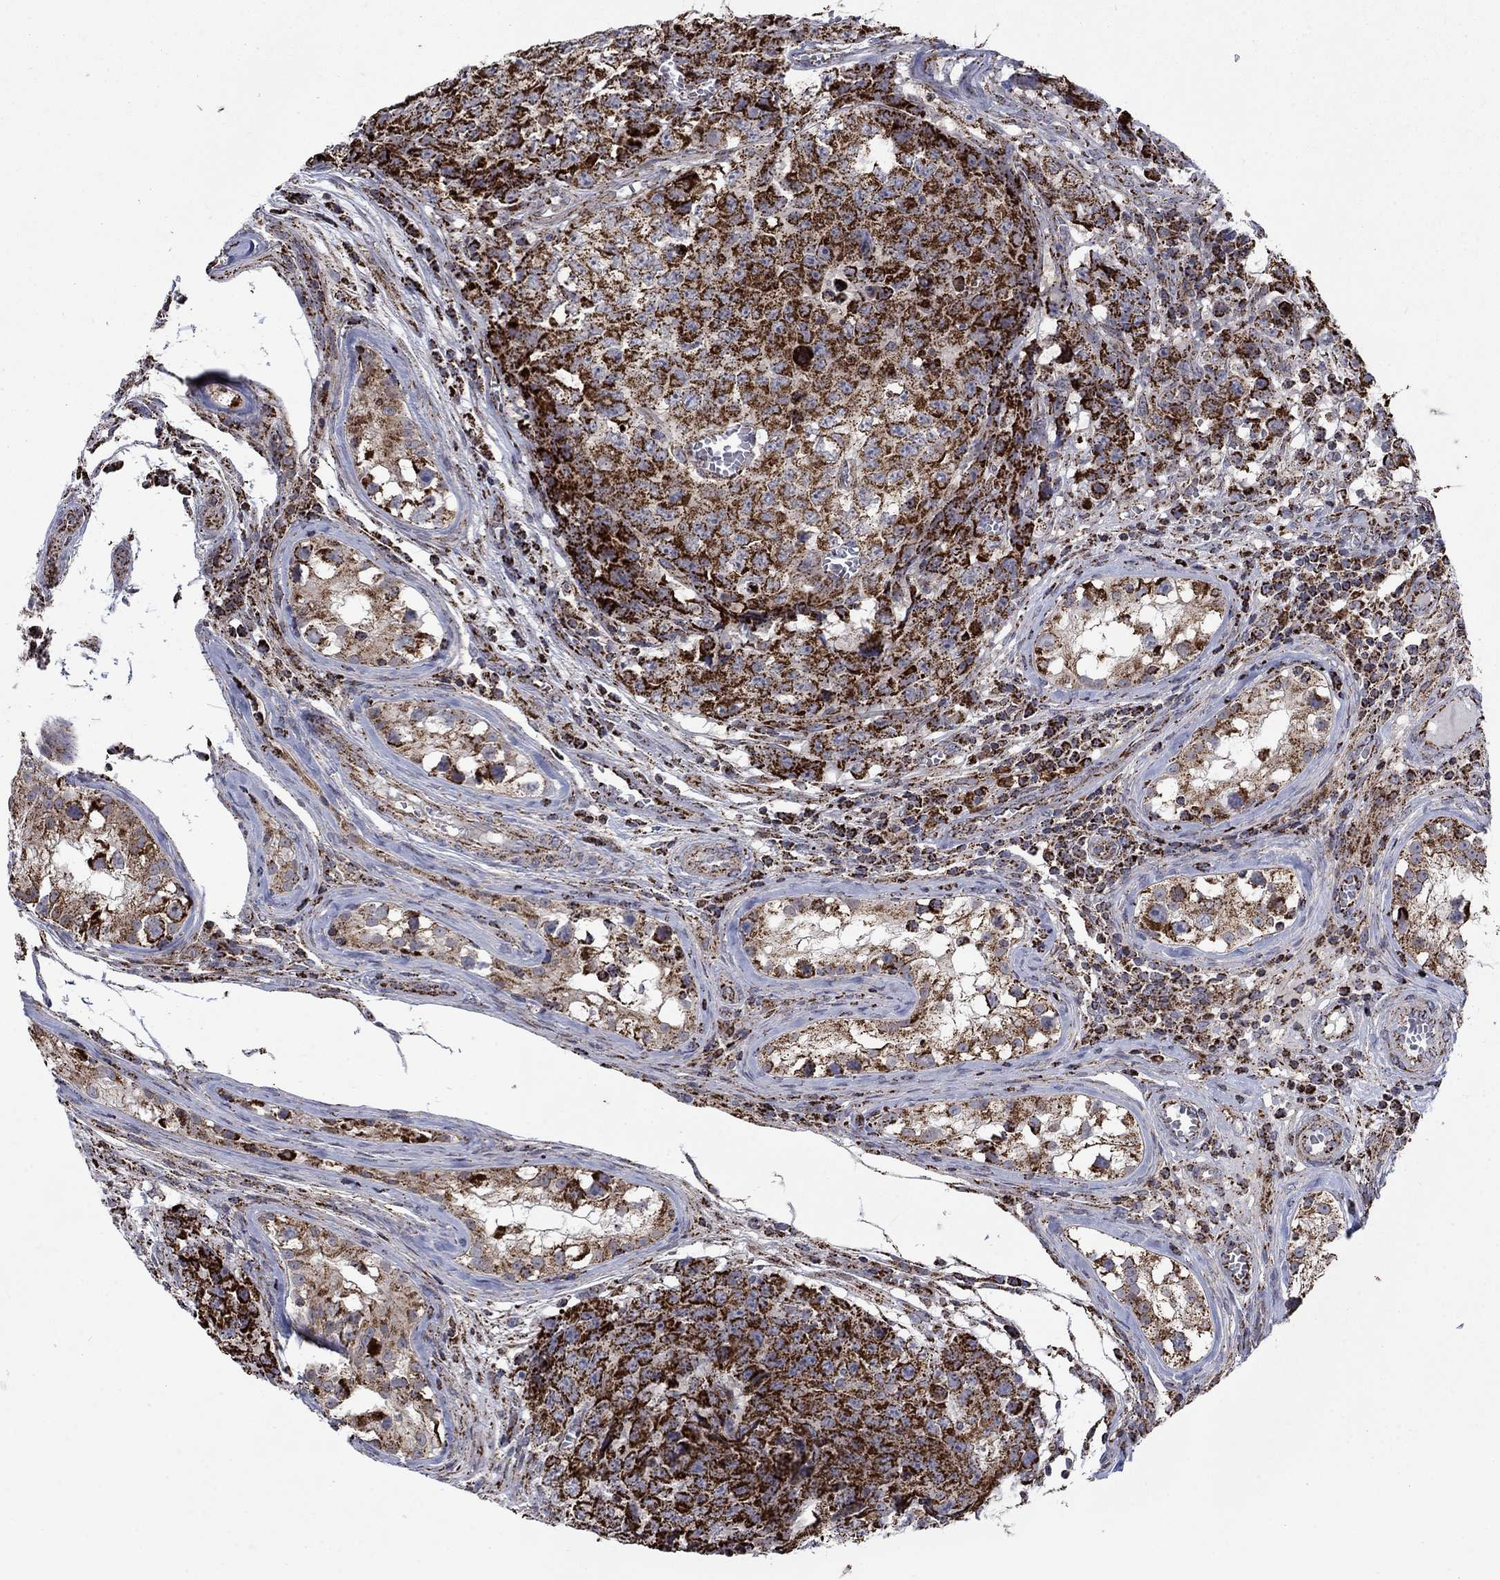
{"staining": {"intensity": "strong", "quantity": ">75%", "location": "cytoplasmic/membranous"}, "tissue": "testis cancer", "cell_type": "Tumor cells", "image_type": "cancer", "snomed": [{"axis": "morphology", "description": "Carcinoma, Embryonal, NOS"}, {"axis": "topography", "description": "Testis"}], "caption": "Tumor cells exhibit high levels of strong cytoplasmic/membranous staining in about >75% of cells in testis cancer. (brown staining indicates protein expression, while blue staining denotes nuclei).", "gene": "MOAP1", "patient": {"sex": "male", "age": 23}}